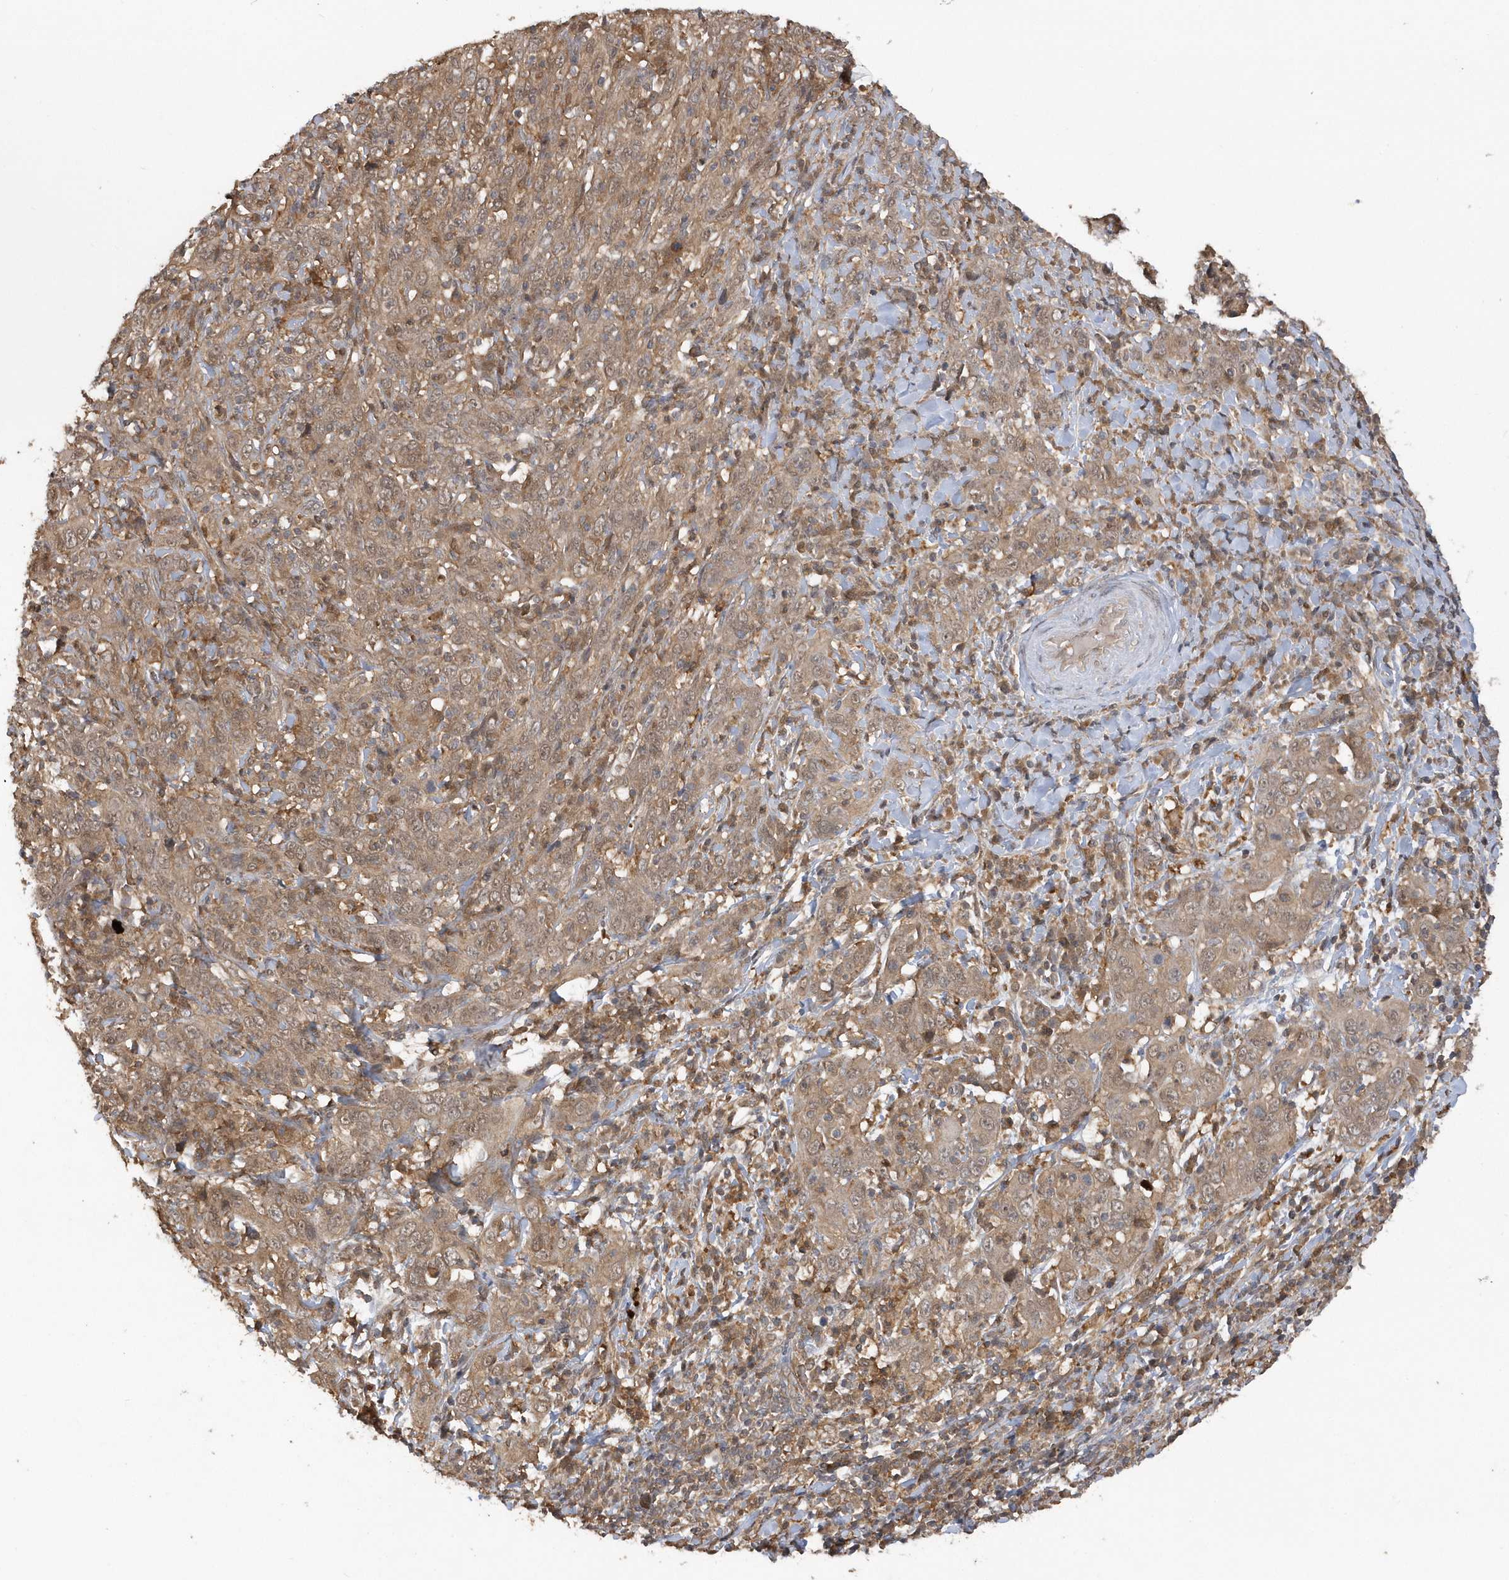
{"staining": {"intensity": "moderate", "quantity": ">75%", "location": "cytoplasmic/membranous"}, "tissue": "cervical cancer", "cell_type": "Tumor cells", "image_type": "cancer", "snomed": [{"axis": "morphology", "description": "Squamous cell carcinoma, NOS"}, {"axis": "topography", "description": "Cervix"}], "caption": "Protein staining of cervical squamous cell carcinoma tissue displays moderate cytoplasmic/membranous positivity in approximately >75% of tumor cells. (DAB = brown stain, brightfield microscopy at high magnification).", "gene": "RPE", "patient": {"sex": "female", "age": 46}}